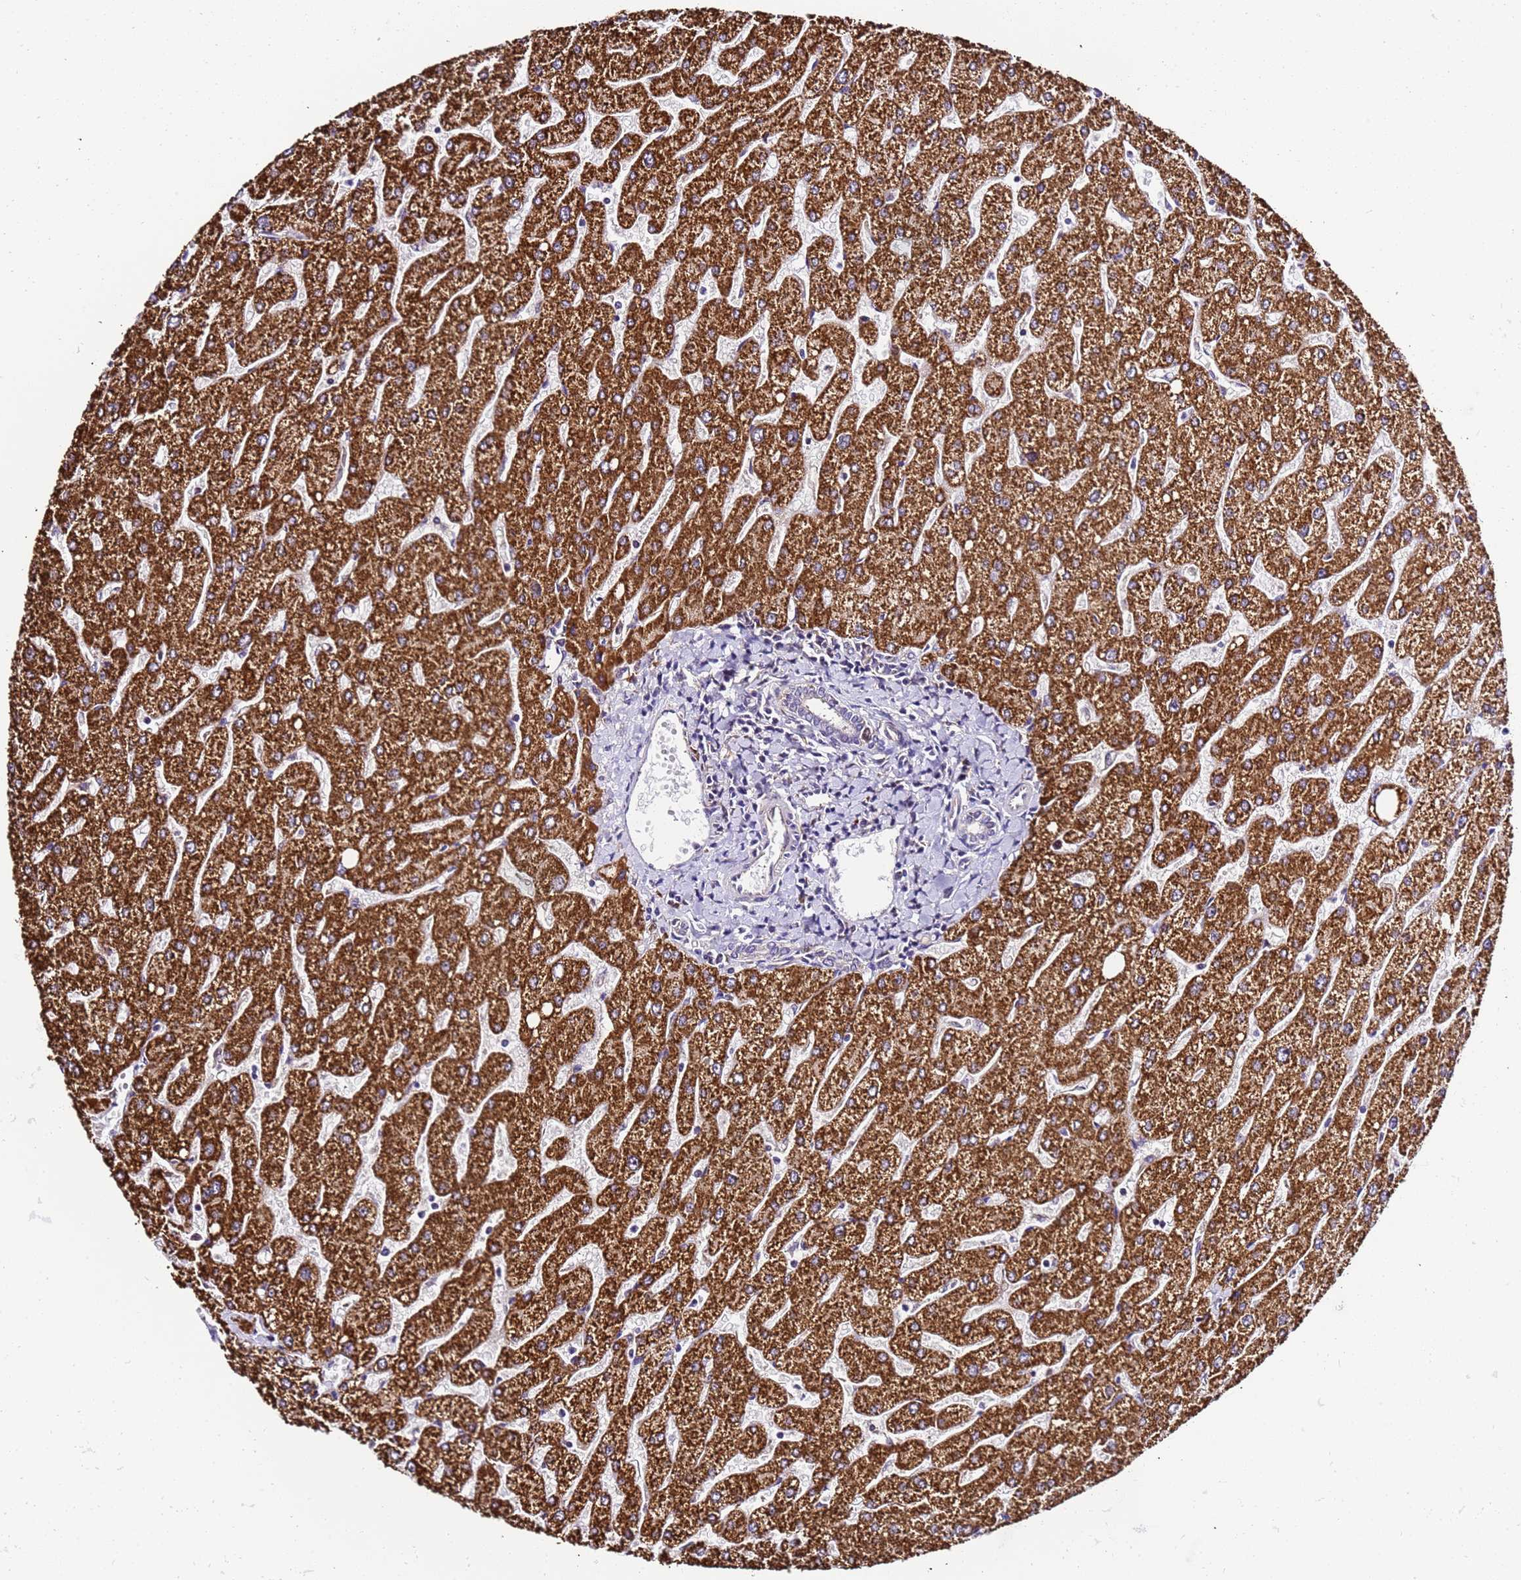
{"staining": {"intensity": "negative", "quantity": "none", "location": "none"}, "tissue": "liver", "cell_type": "Cholangiocytes", "image_type": "normal", "snomed": [{"axis": "morphology", "description": "Normal tissue, NOS"}, {"axis": "topography", "description": "Liver"}], "caption": "Immunohistochemistry (IHC) image of unremarkable human liver stained for a protein (brown), which shows no expression in cholangiocytes.", "gene": "SLX4IP", "patient": {"sex": "male", "age": 55}}